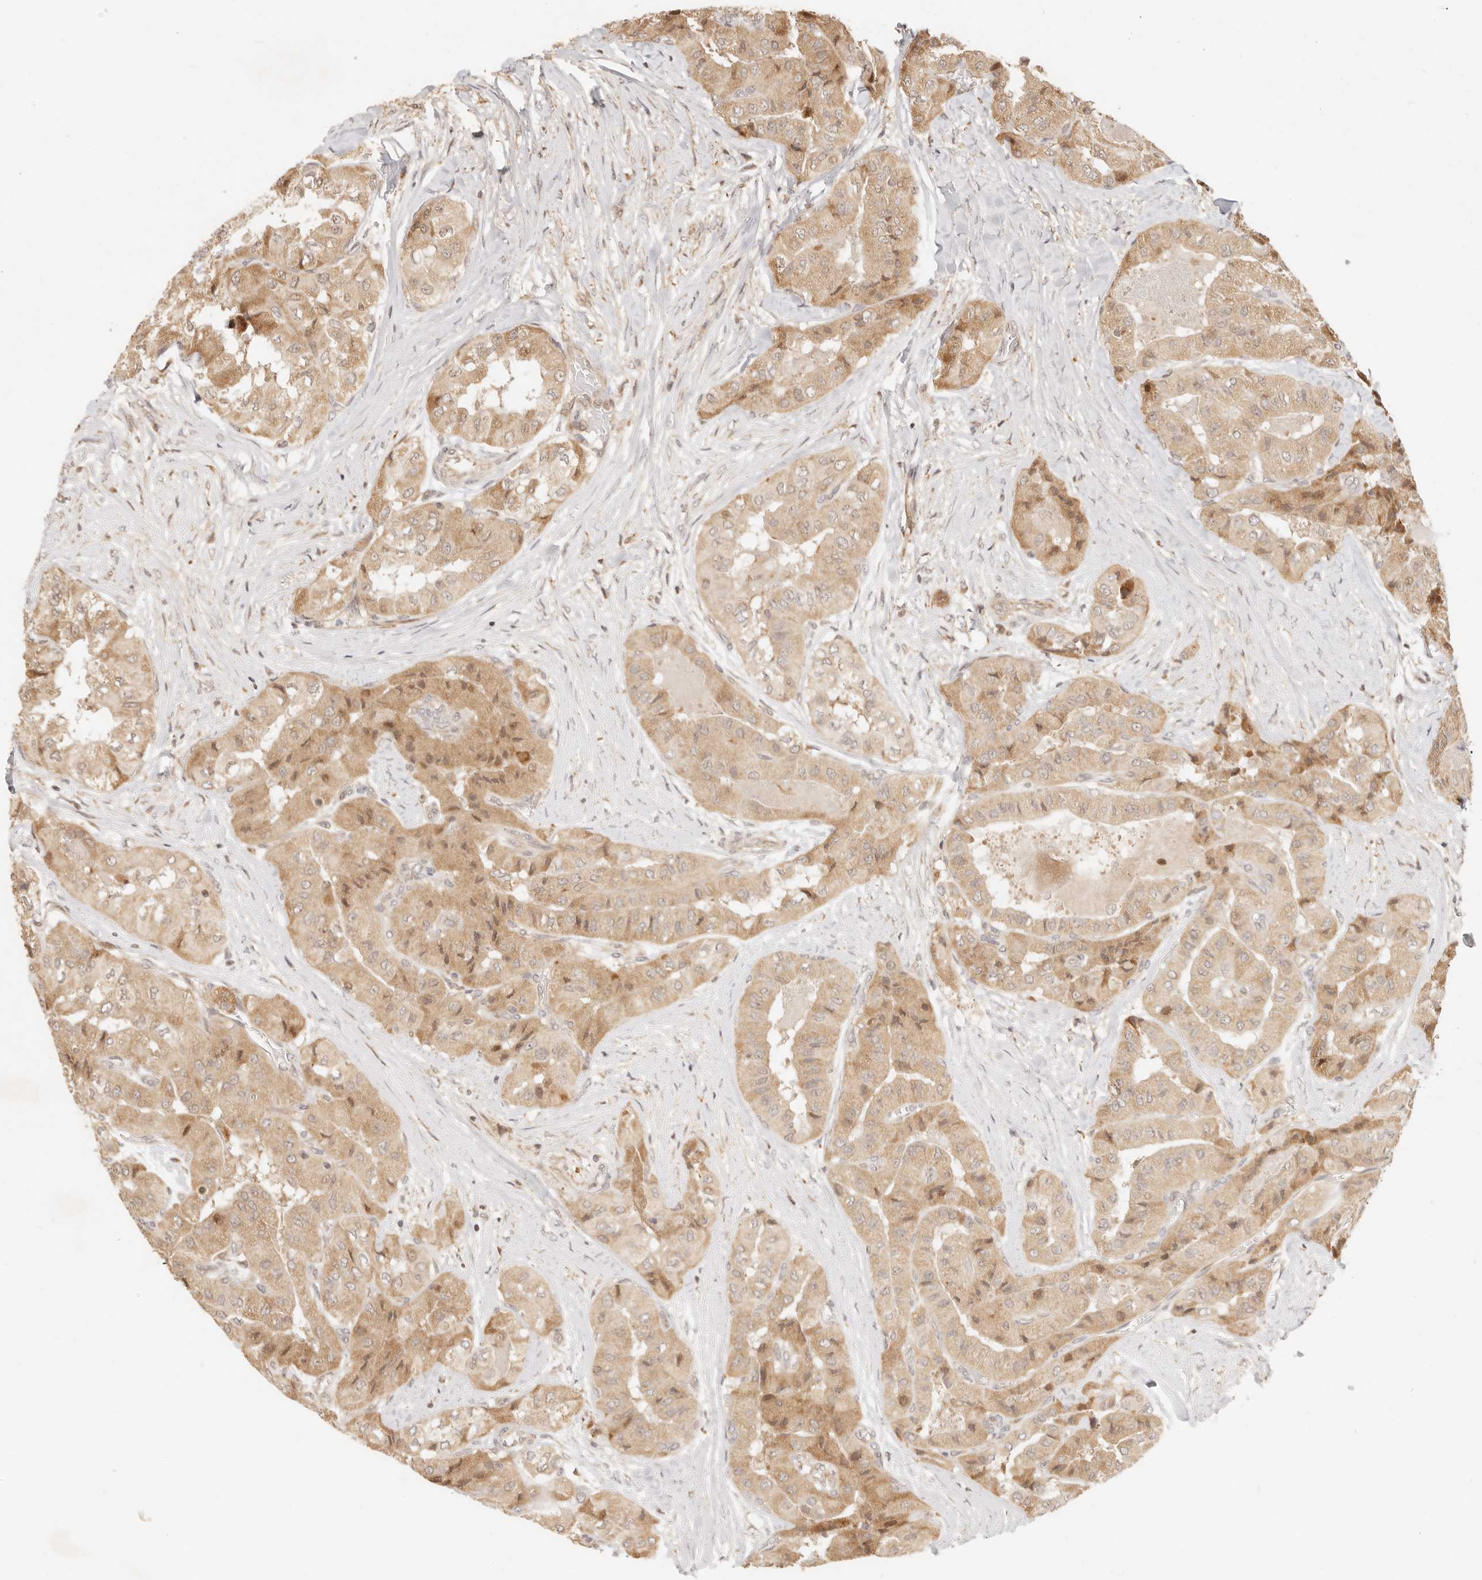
{"staining": {"intensity": "moderate", "quantity": ">75%", "location": "cytoplasmic/membranous"}, "tissue": "thyroid cancer", "cell_type": "Tumor cells", "image_type": "cancer", "snomed": [{"axis": "morphology", "description": "Papillary adenocarcinoma, NOS"}, {"axis": "topography", "description": "Thyroid gland"}], "caption": "Brown immunohistochemical staining in thyroid papillary adenocarcinoma shows moderate cytoplasmic/membranous positivity in approximately >75% of tumor cells.", "gene": "TIMM17A", "patient": {"sex": "female", "age": 59}}